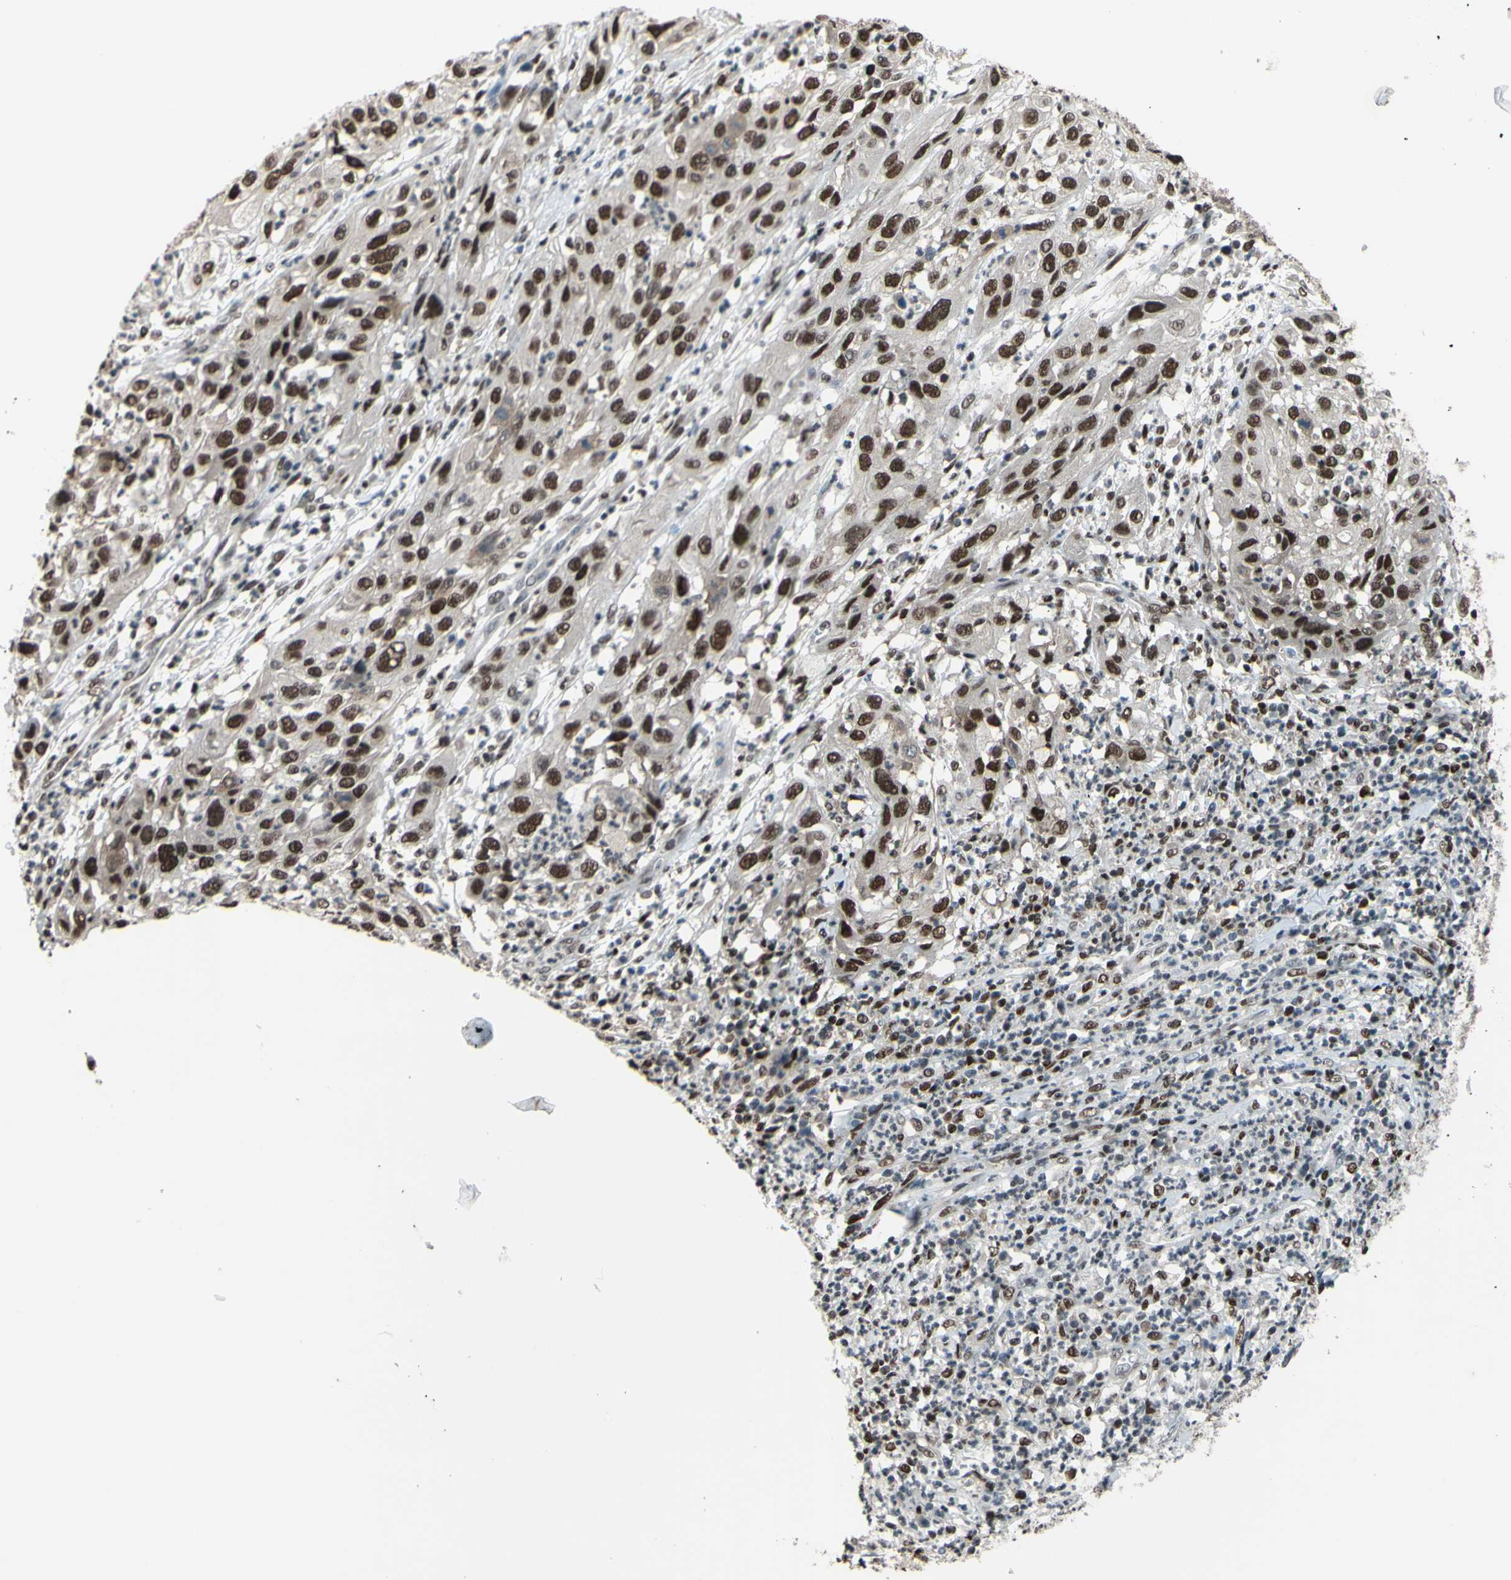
{"staining": {"intensity": "strong", "quantity": ">75%", "location": "cytoplasmic/membranous,nuclear"}, "tissue": "cervical cancer", "cell_type": "Tumor cells", "image_type": "cancer", "snomed": [{"axis": "morphology", "description": "Squamous cell carcinoma, NOS"}, {"axis": "topography", "description": "Cervix"}], "caption": "IHC histopathology image of human cervical cancer (squamous cell carcinoma) stained for a protein (brown), which shows high levels of strong cytoplasmic/membranous and nuclear expression in approximately >75% of tumor cells.", "gene": "FKBP5", "patient": {"sex": "female", "age": 32}}